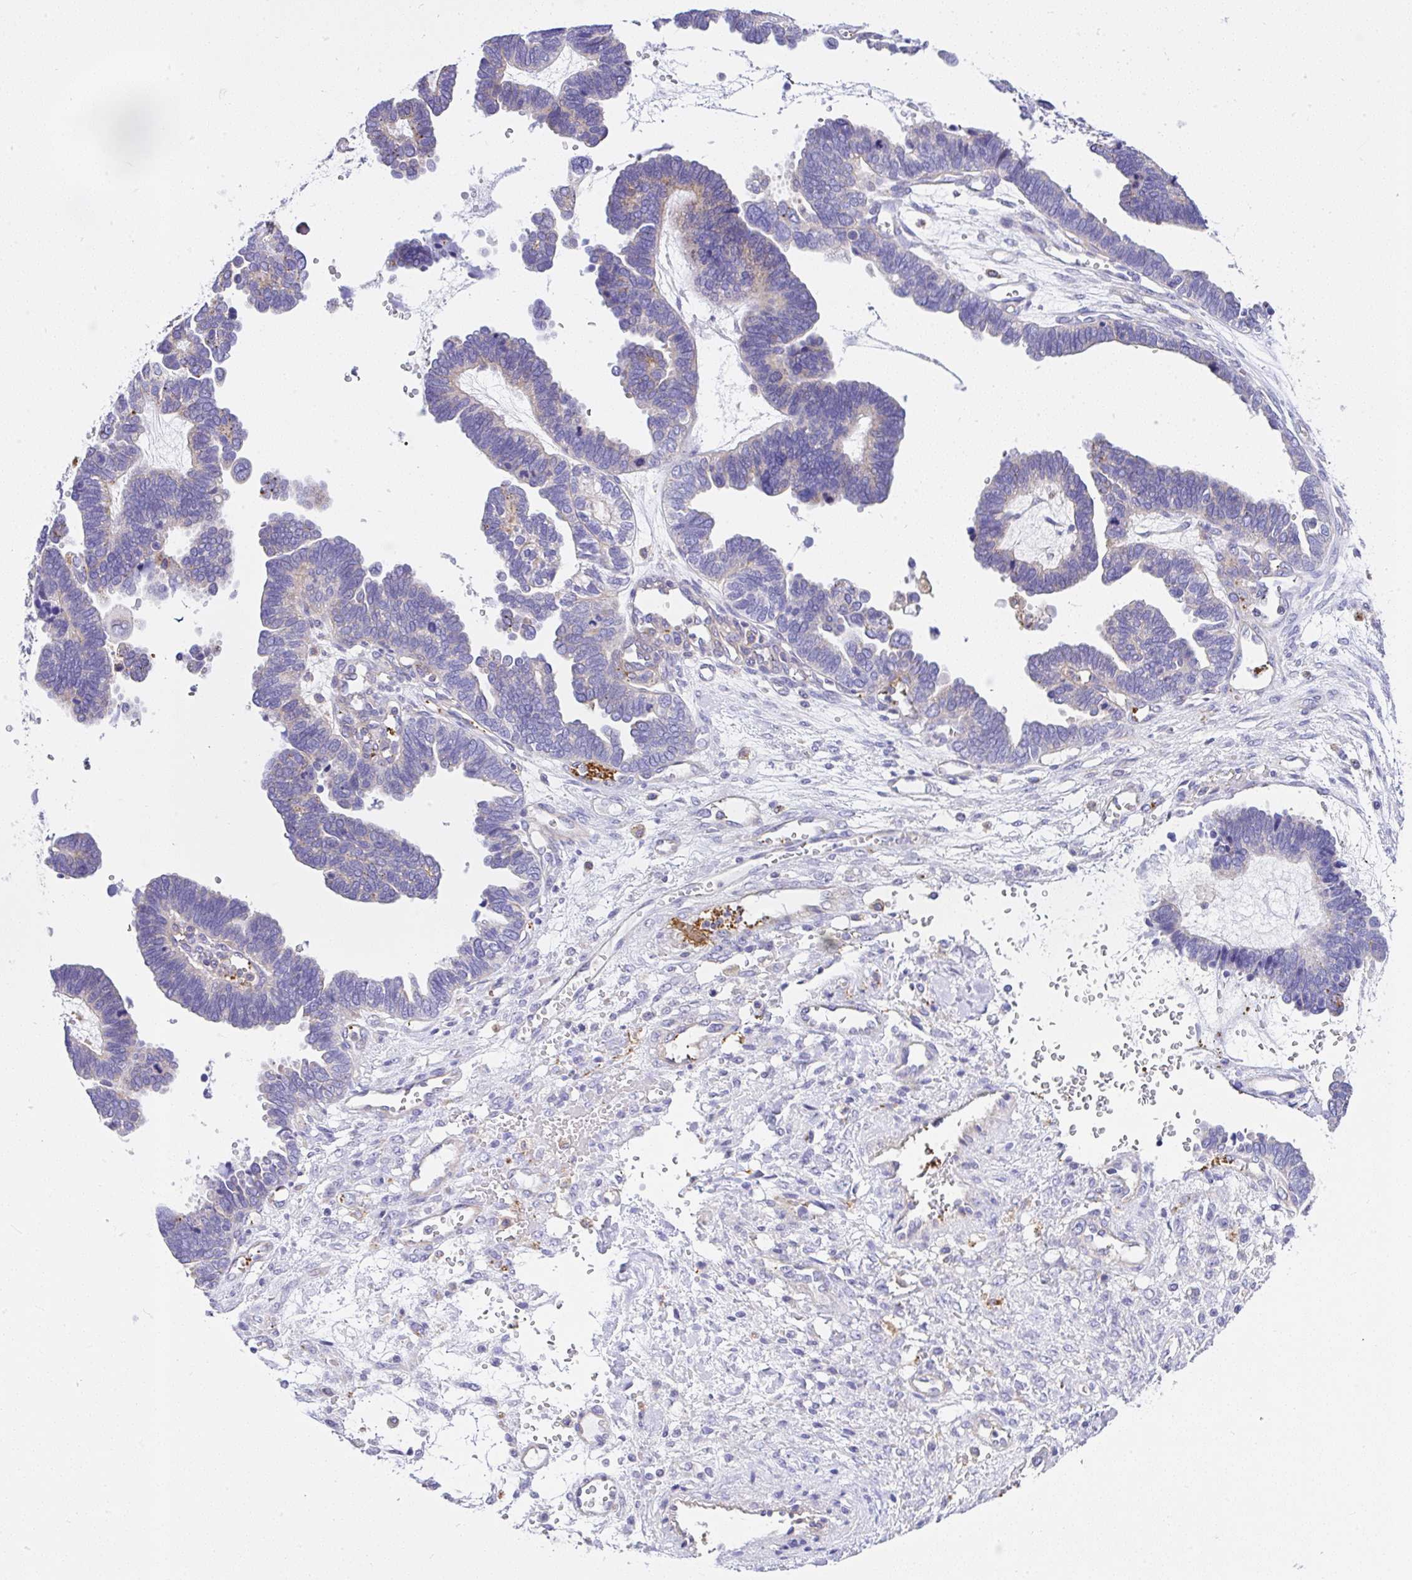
{"staining": {"intensity": "weak", "quantity": "<25%", "location": "cytoplasmic/membranous"}, "tissue": "ovarian cancer", "cell_type": "Tumor cells", "image_type": "cancer", "snomed": [{"axis": "morphology", "description": "Cystadenocarcinoma, serous, NOS"}, {"axis": "topography", "description": "Ovary"}], "caption": "Micrograph shows no significant protein expression in tumor cells of serous cystadenocarcinoma (ovarian).", "gene": "CCDC142", "patient": {"sex": "female", "age": 51}}